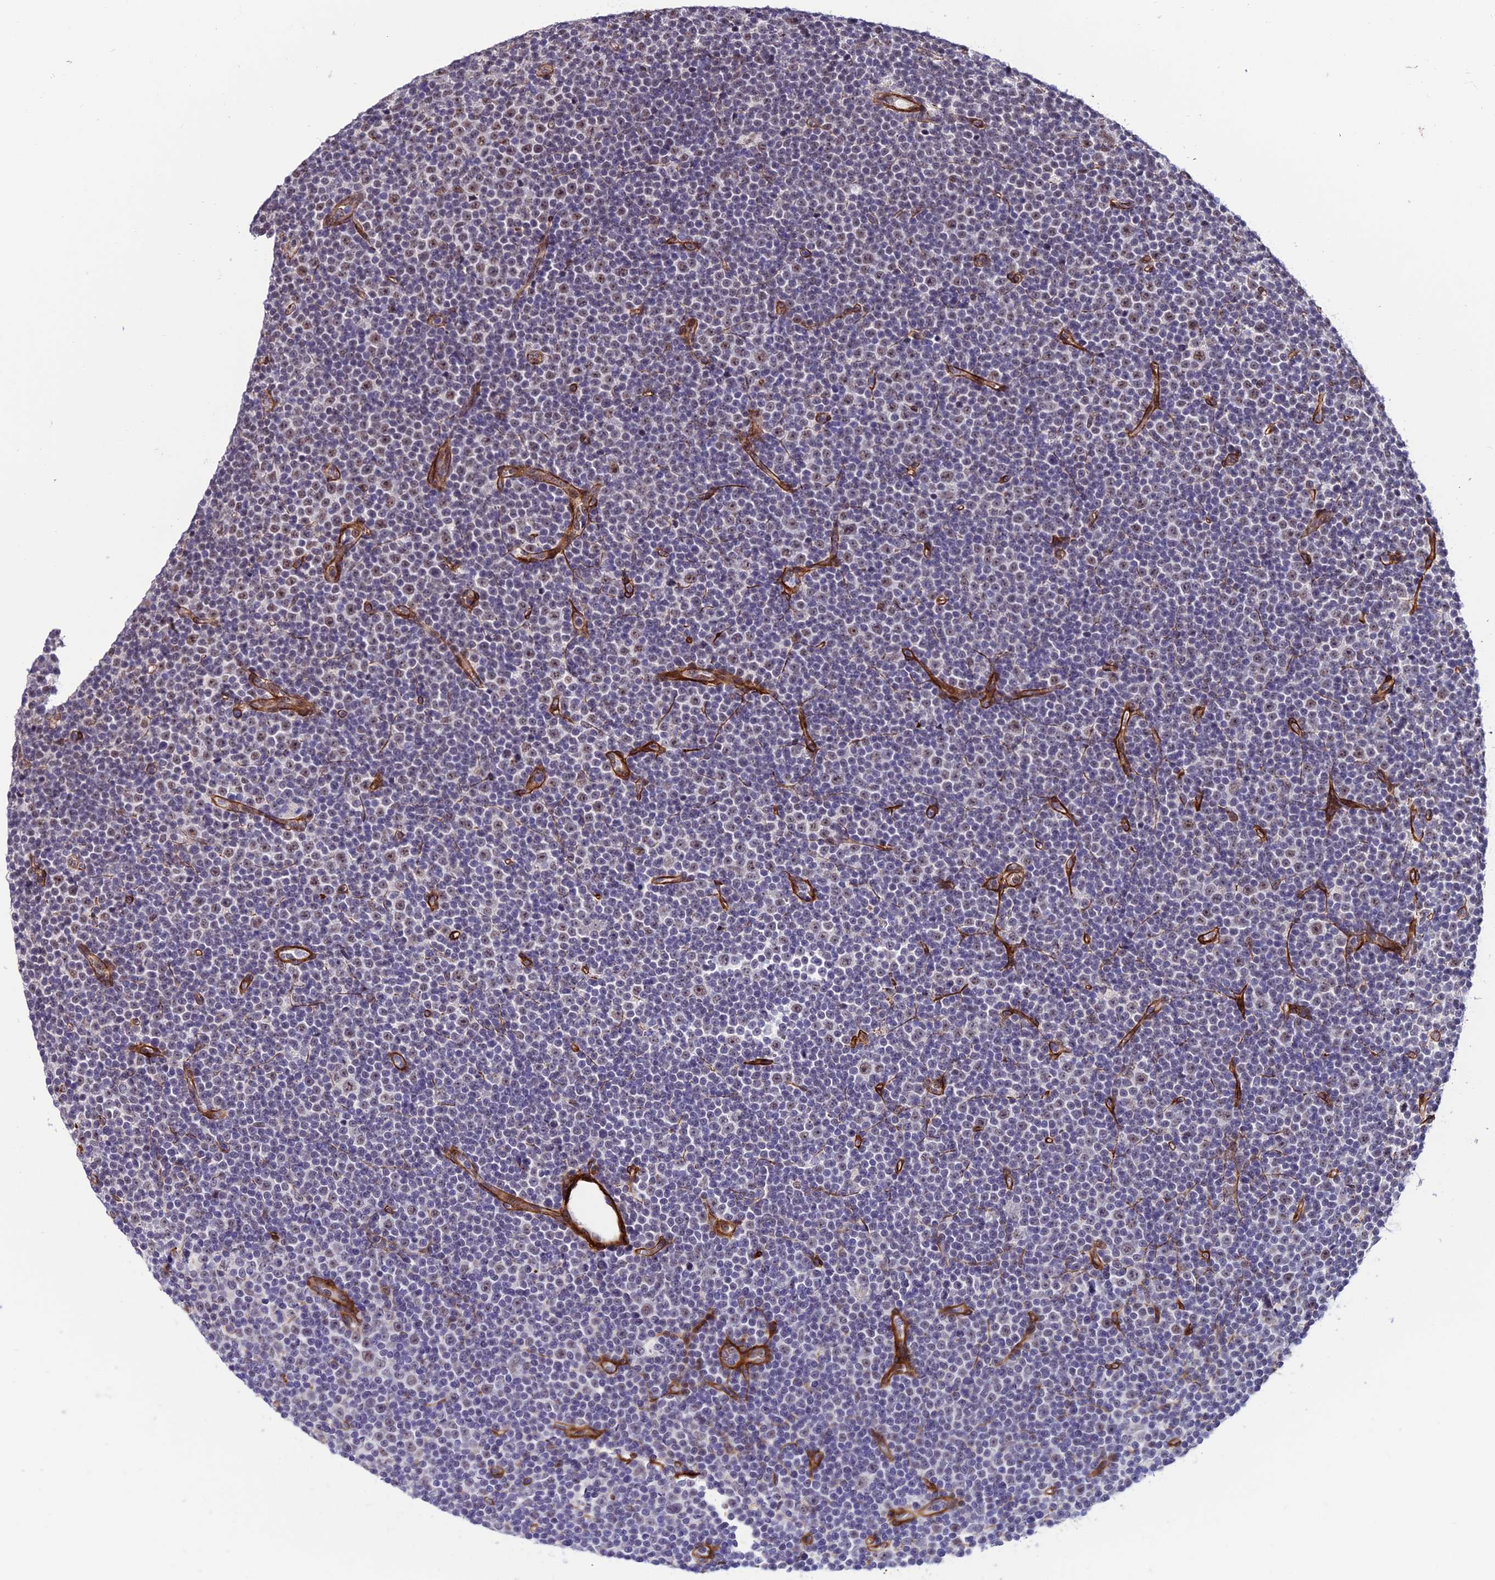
{"staining": {"intensity": "moderate", "quantity": "<25%", "location": "nuclear"}, "tissue": "lymphoma", "cell_type": "Tumor cells", "image_type": "cancer", "snomed": [{"axis": "morphology", "description": "Malignant lymphoma, non-Hodgkin's type, Low grade"}, {"axis": "topography", "description": "Lymph node"}], "caption": "Moderate nuclear staining for a protein is identified in approximately <25% of tumor cells of malignant lymphoma, non-Hodgkin's type (low-grade) using IHC.", "gene": "SYT15", "patient": {"sex": "female", "age": 67}}